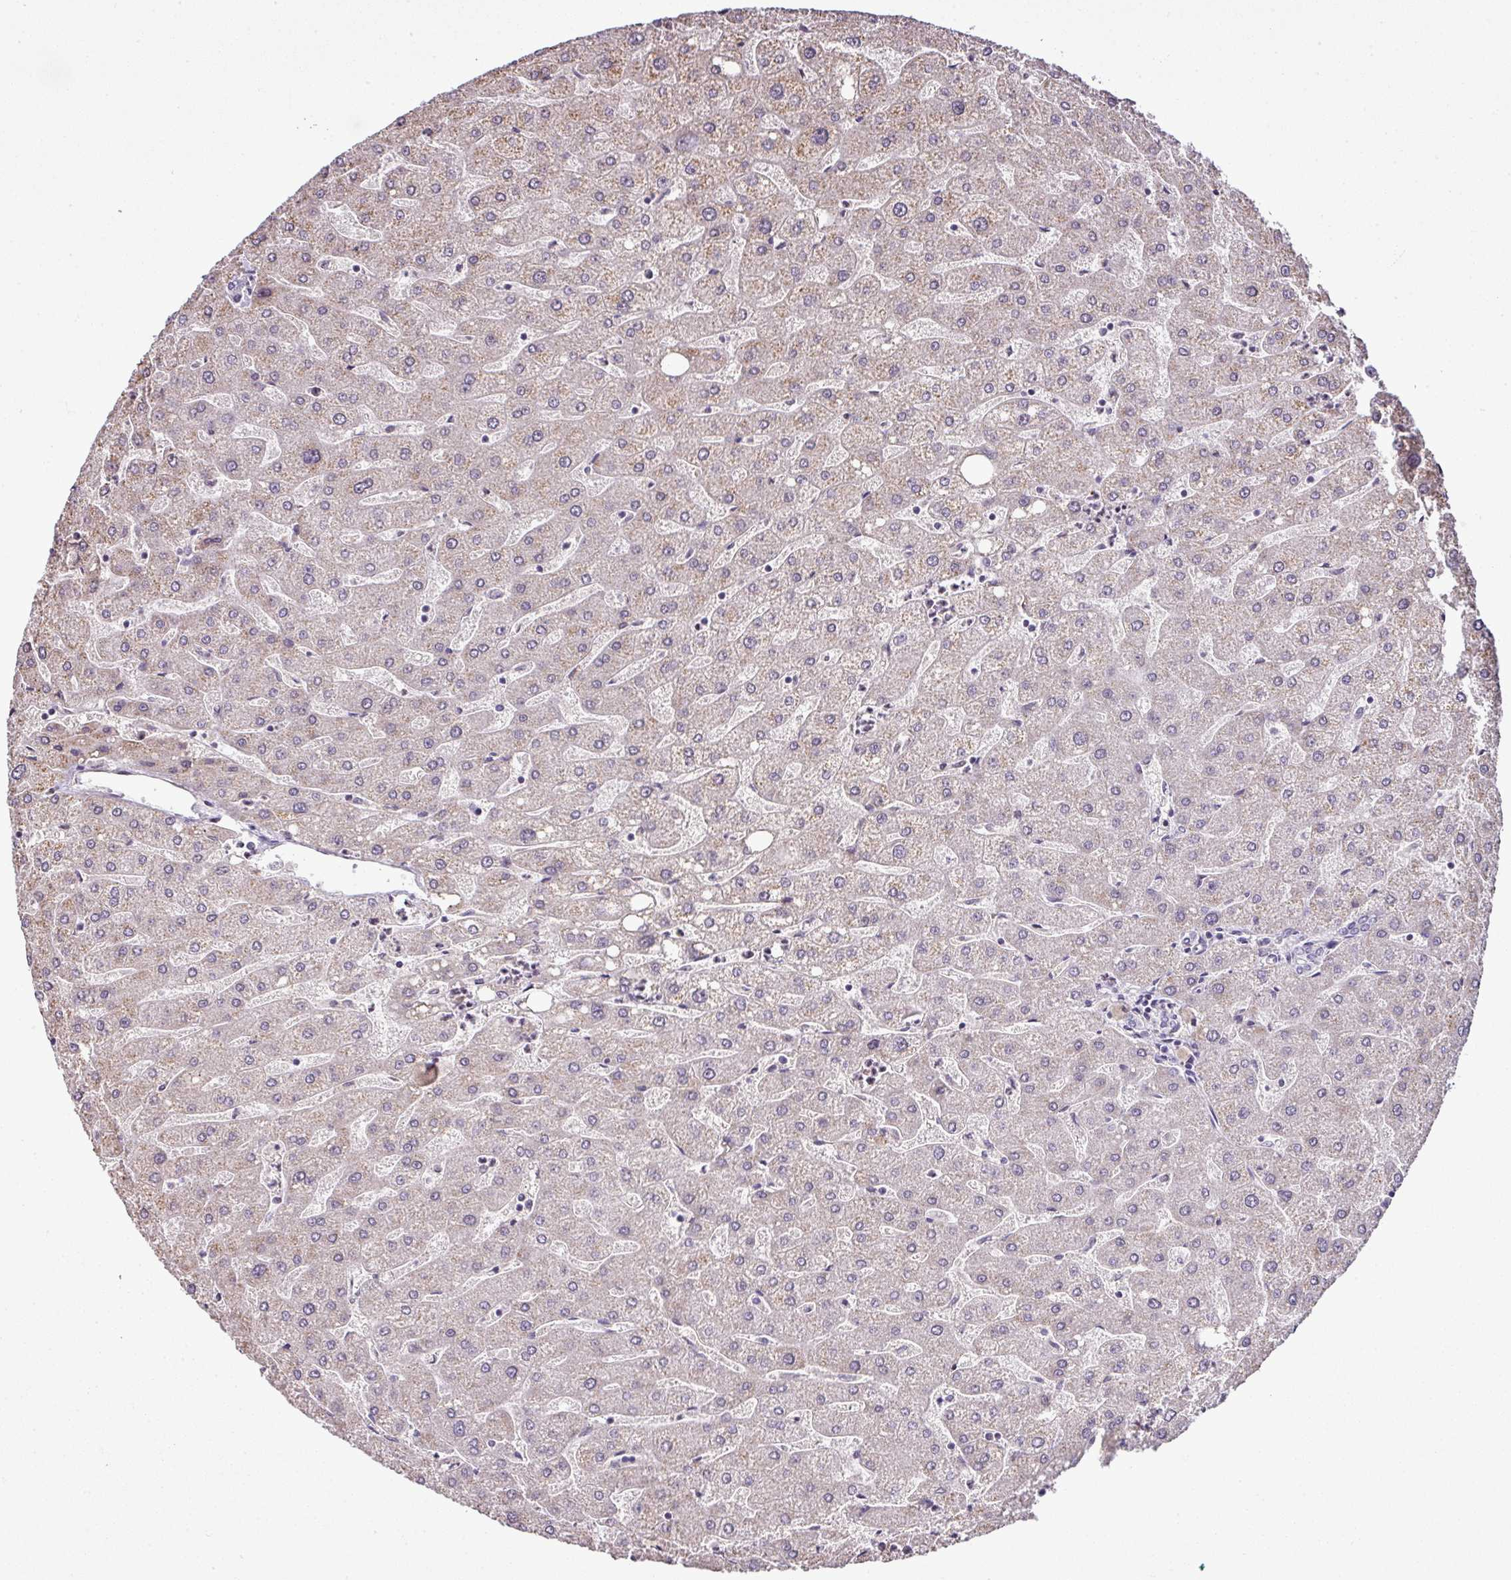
{"staining": {"intensity": "negative", "quantity": "none", "location": "none"}, "tissue": "liver", "cell_type": "Cholangiocytes", "image_type": "normal", "snomed": [{"axis": "morphology", "description": "Normal tissue, NOS"}, {"axis": "topography", "description": "Liver"}], "caption": "IHC image of benign liver: liver stained with DAB exhibits no significant protein positivity in cholangiocytes.", "gene": "TEX30", "patient": {"sex": "male", "age": 67}}